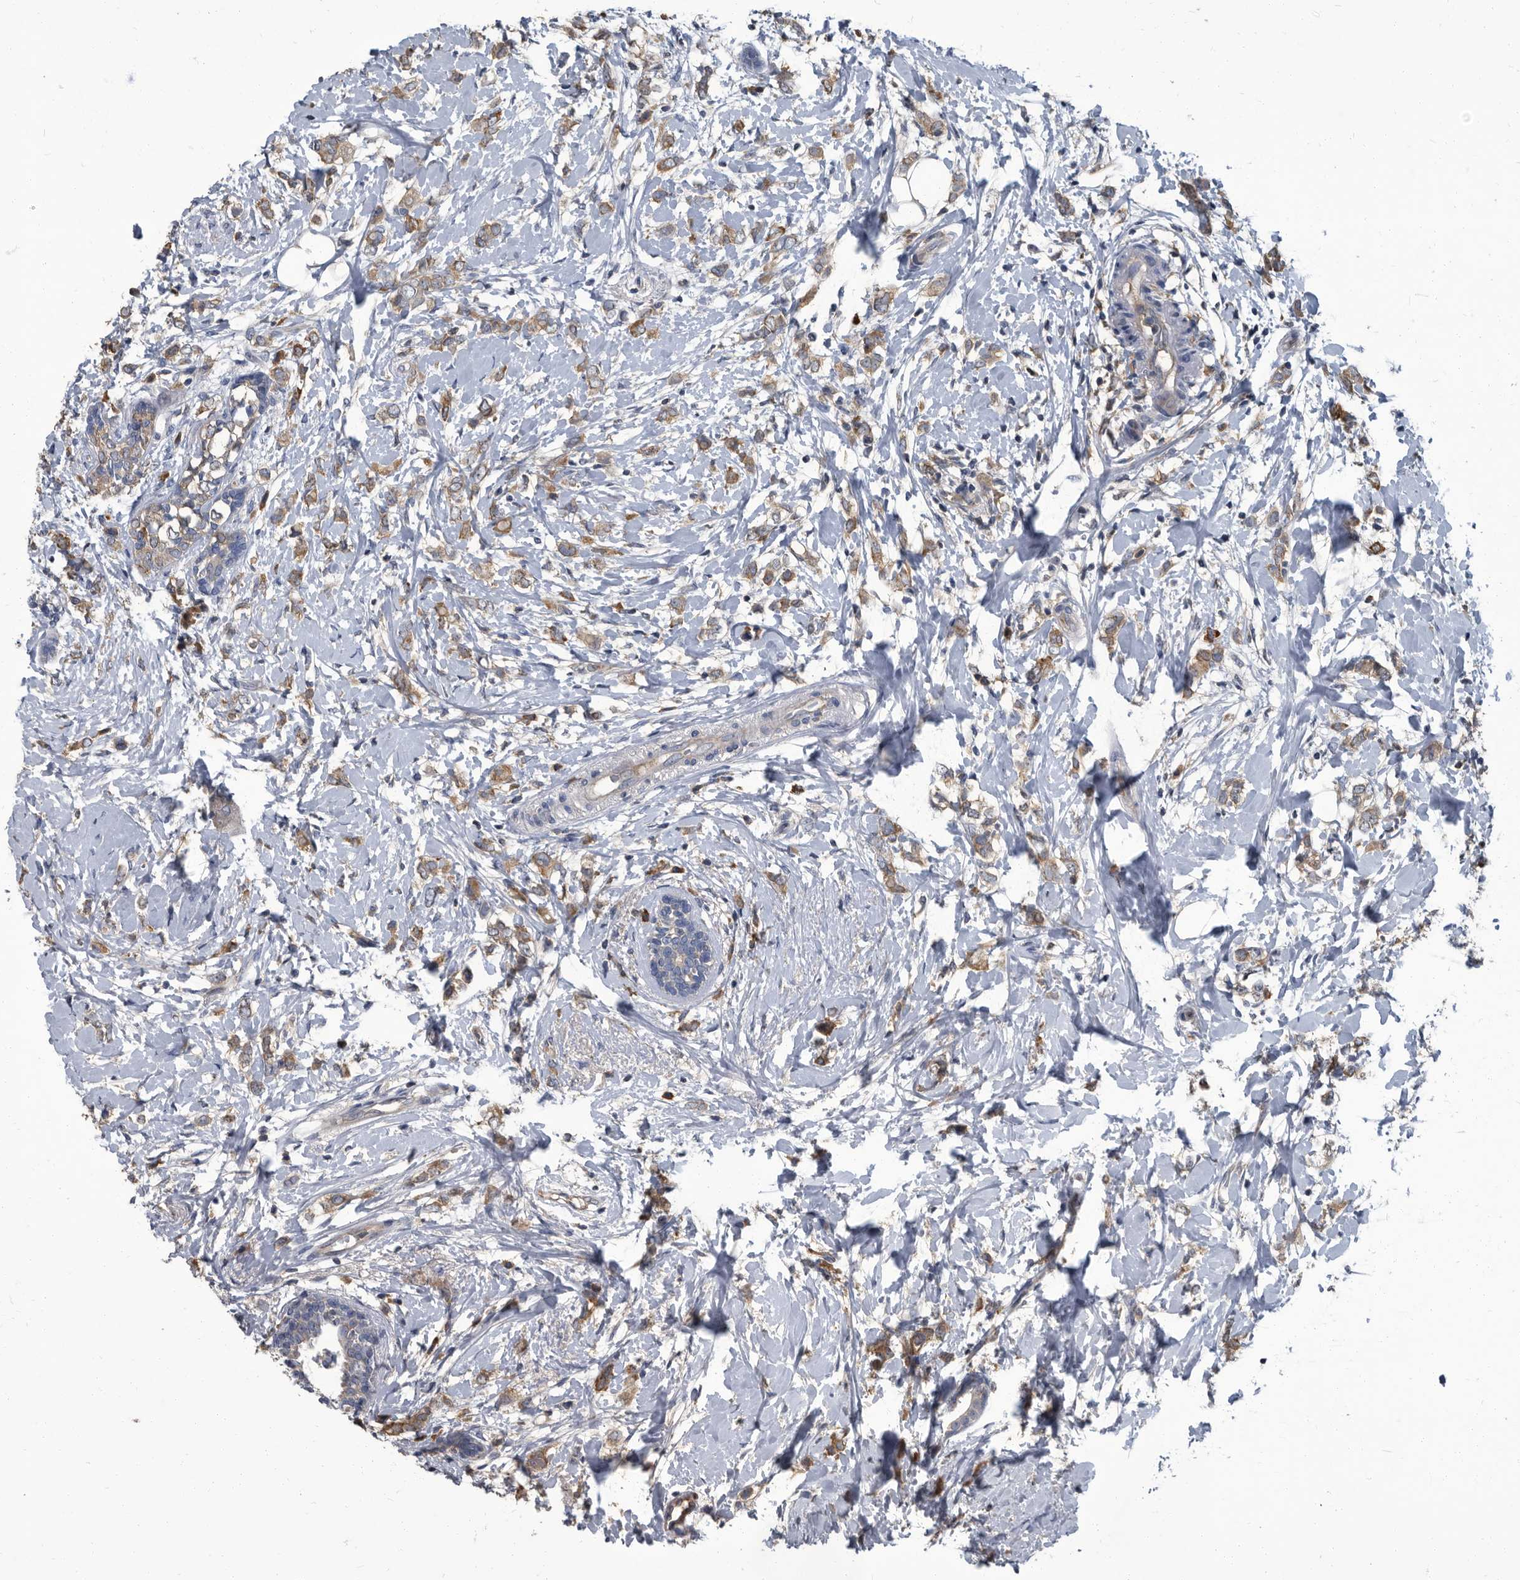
{"staining": {"intensity": "weak", "quantity": ">75%", "location": "cytoplasmic/membranous"}, "tissue": "breast cancer", "cell_type": "Tumor cells", "image_type": "cancer", "snomed": [{"axis": "morphology", "description": "Normal tissue, NOS"}, {"axis": "morphology", "description": "Lobular carcinoma"}, {"axis": "topography", "description": "Breast"}], "caption": "A brown stain highlights weak cytoplasmic/membranous expression of a protein in human breast lobular carcinoma tumor cells.", "gene": "CDV3", "patient": {"sex": "female", "age": 47}}